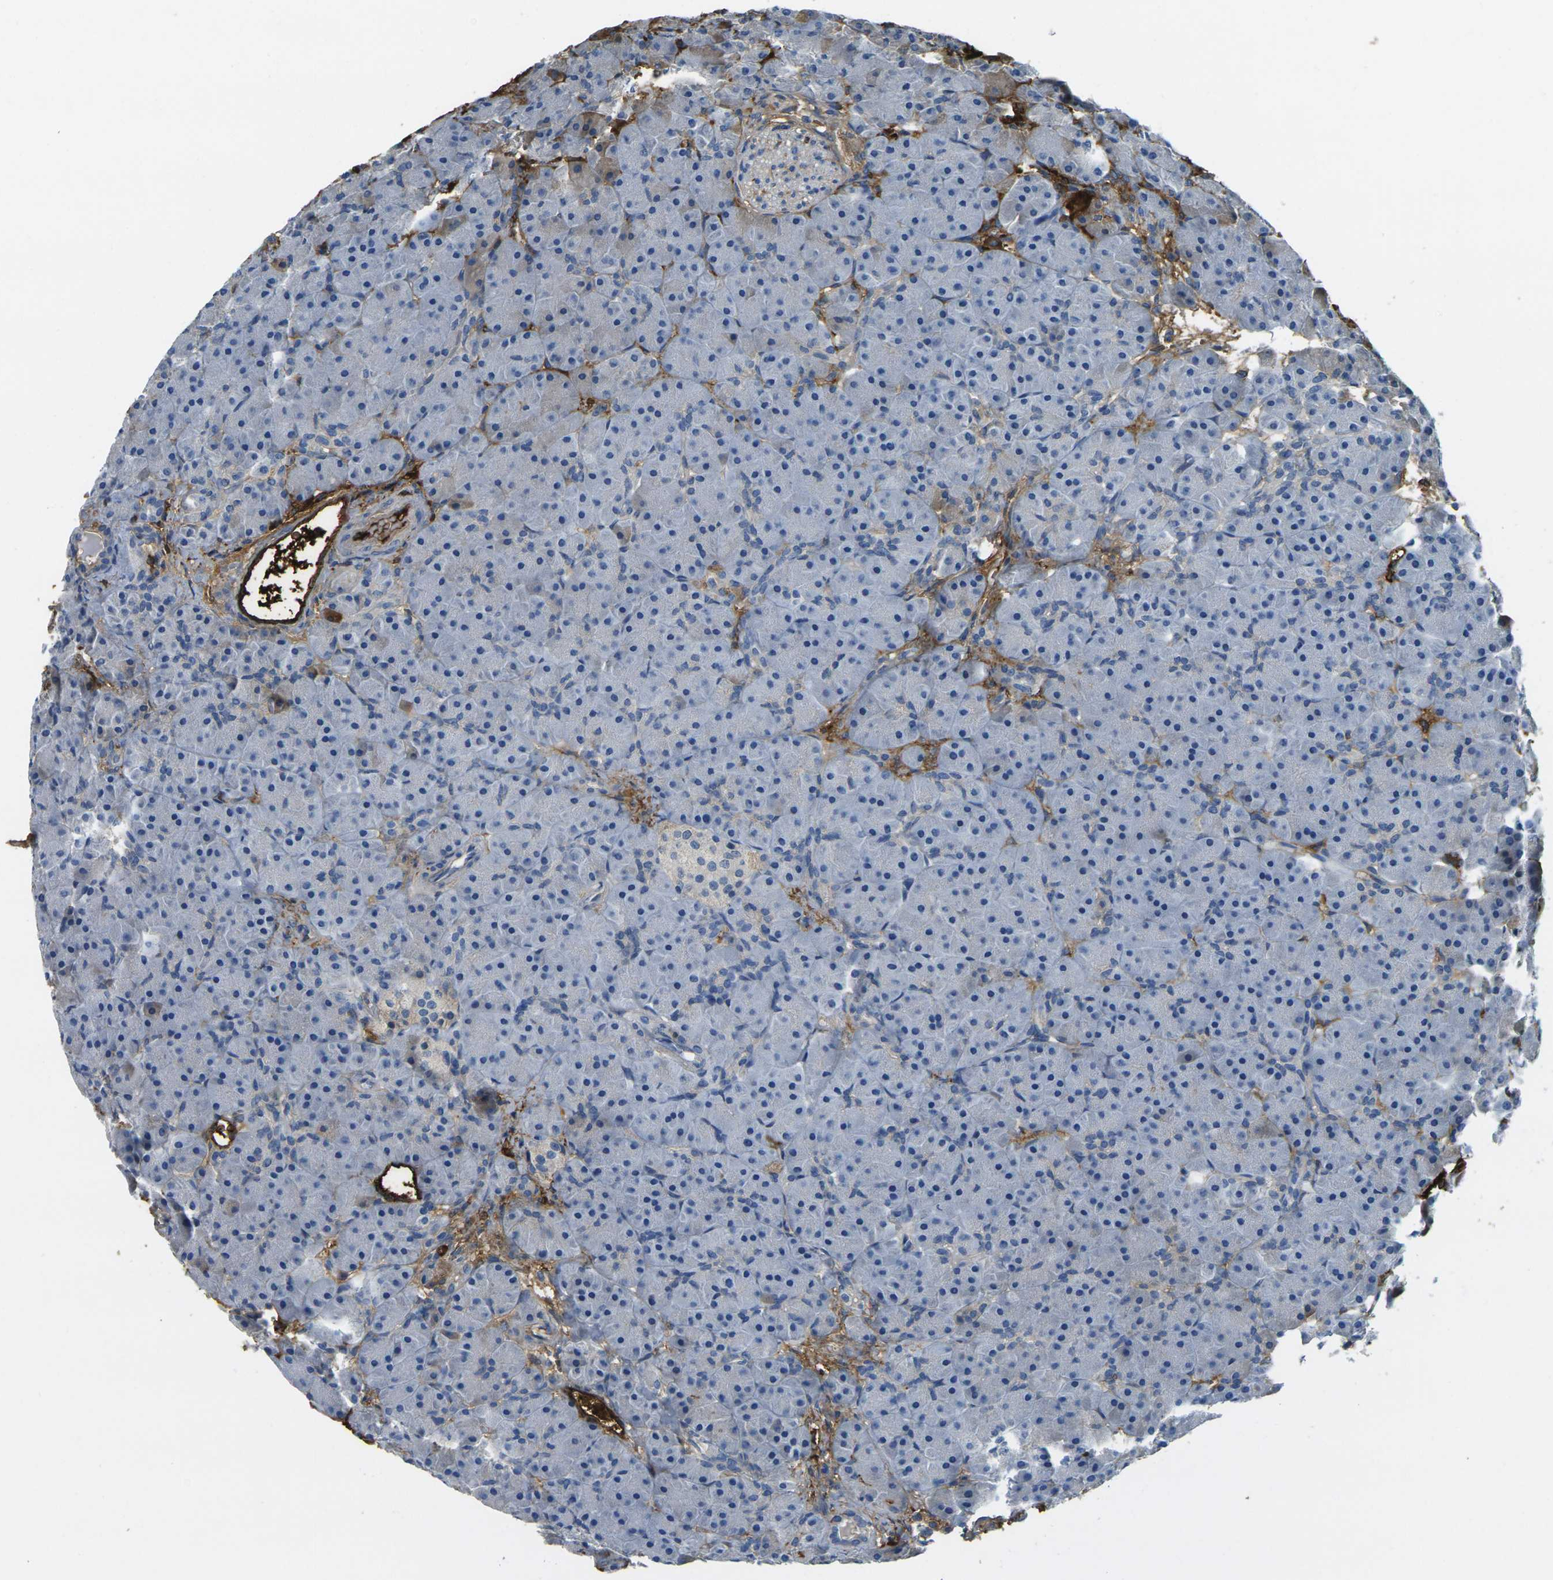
{"staining": {"intensity": "moderate", "quantity": "<25%", "location": "cytoplasmic/membranous"}, "tissue": "pancreas", "cell_type": "Exocrine glandular cells", "image_type": "normal", "snomed": [{"axis": "morphology", "description": "Normal tissue, NOS"}, {"axis": "topography", "description": "Pancreas"}], "caption": "Benign pancreas exhibits moderate cytoplasmic/membranous staining in approximately <25% of exocrine glandular cells, visualized by immunohistochemistry. (DAB IHC with brightfield microscopy, high magnification).", "gene": "PLCD1", "patient": {"sex": "male", "age": 66}}